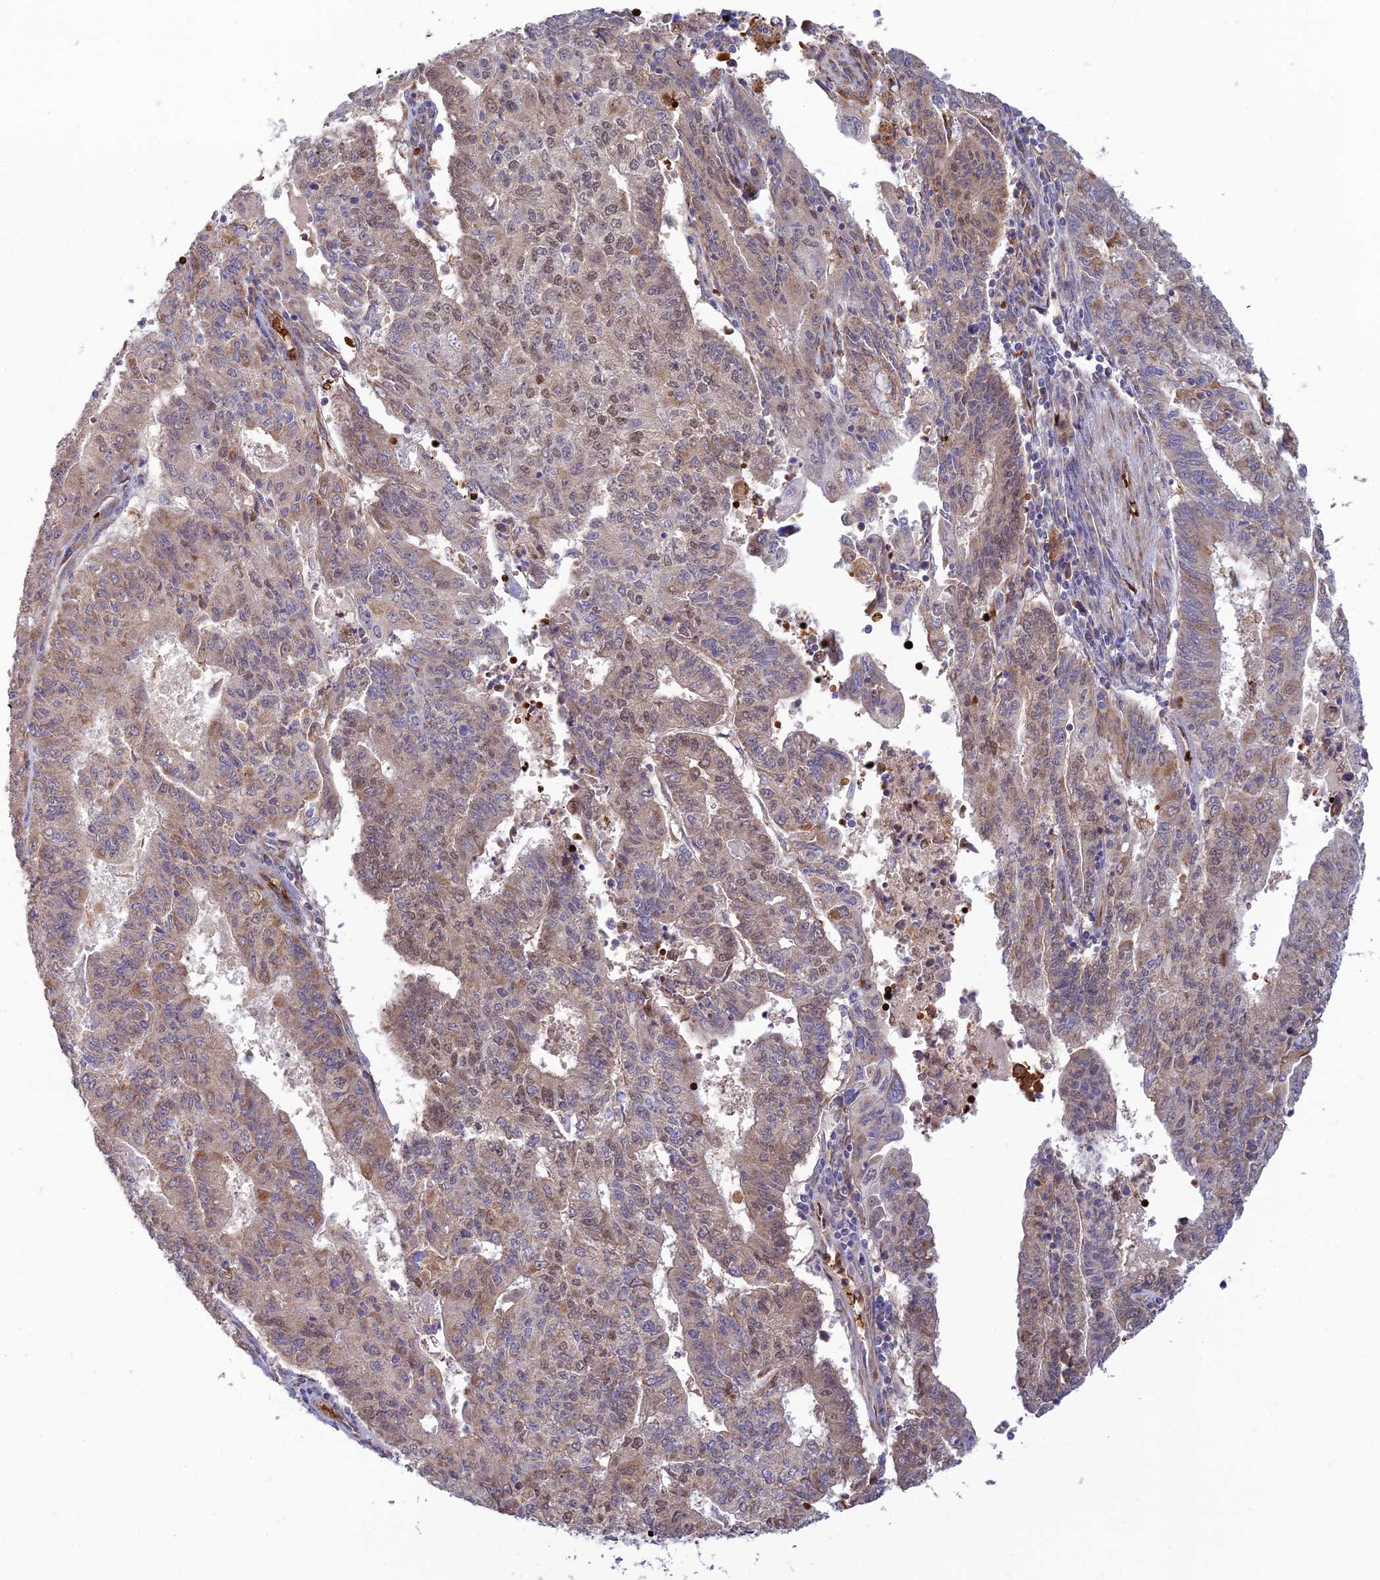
{"staining": {"intensity": "weak", "quantity": ">75%", "location": "cytoplasmic/membranous,nuclear"}, "tissue": "endometrial cancer", "cell_type": "Tumor cells", "image_type": "cancer", "snomed": [{"axis": "morphology", "description": "Adenocarcinoma, NOS"}, {"axis": "topography", "description": "Endometrium"}], "caption": "High-power microscopy captured an IHC histopathology image of endometrial cancer (adenocarcinoma), revealing weak cytoplasmic/membranous and nuclear expression in about >75% of tumor cells. The staining was performed using DAB (3,3'-diaminobenzidine) to visualize the protein expression in brown, while the nuclei were stained in blue with hematoxylin (Magnification: 20x).", "gene": "UFSP2", "patient": {"sex": "female", "age": 59}}